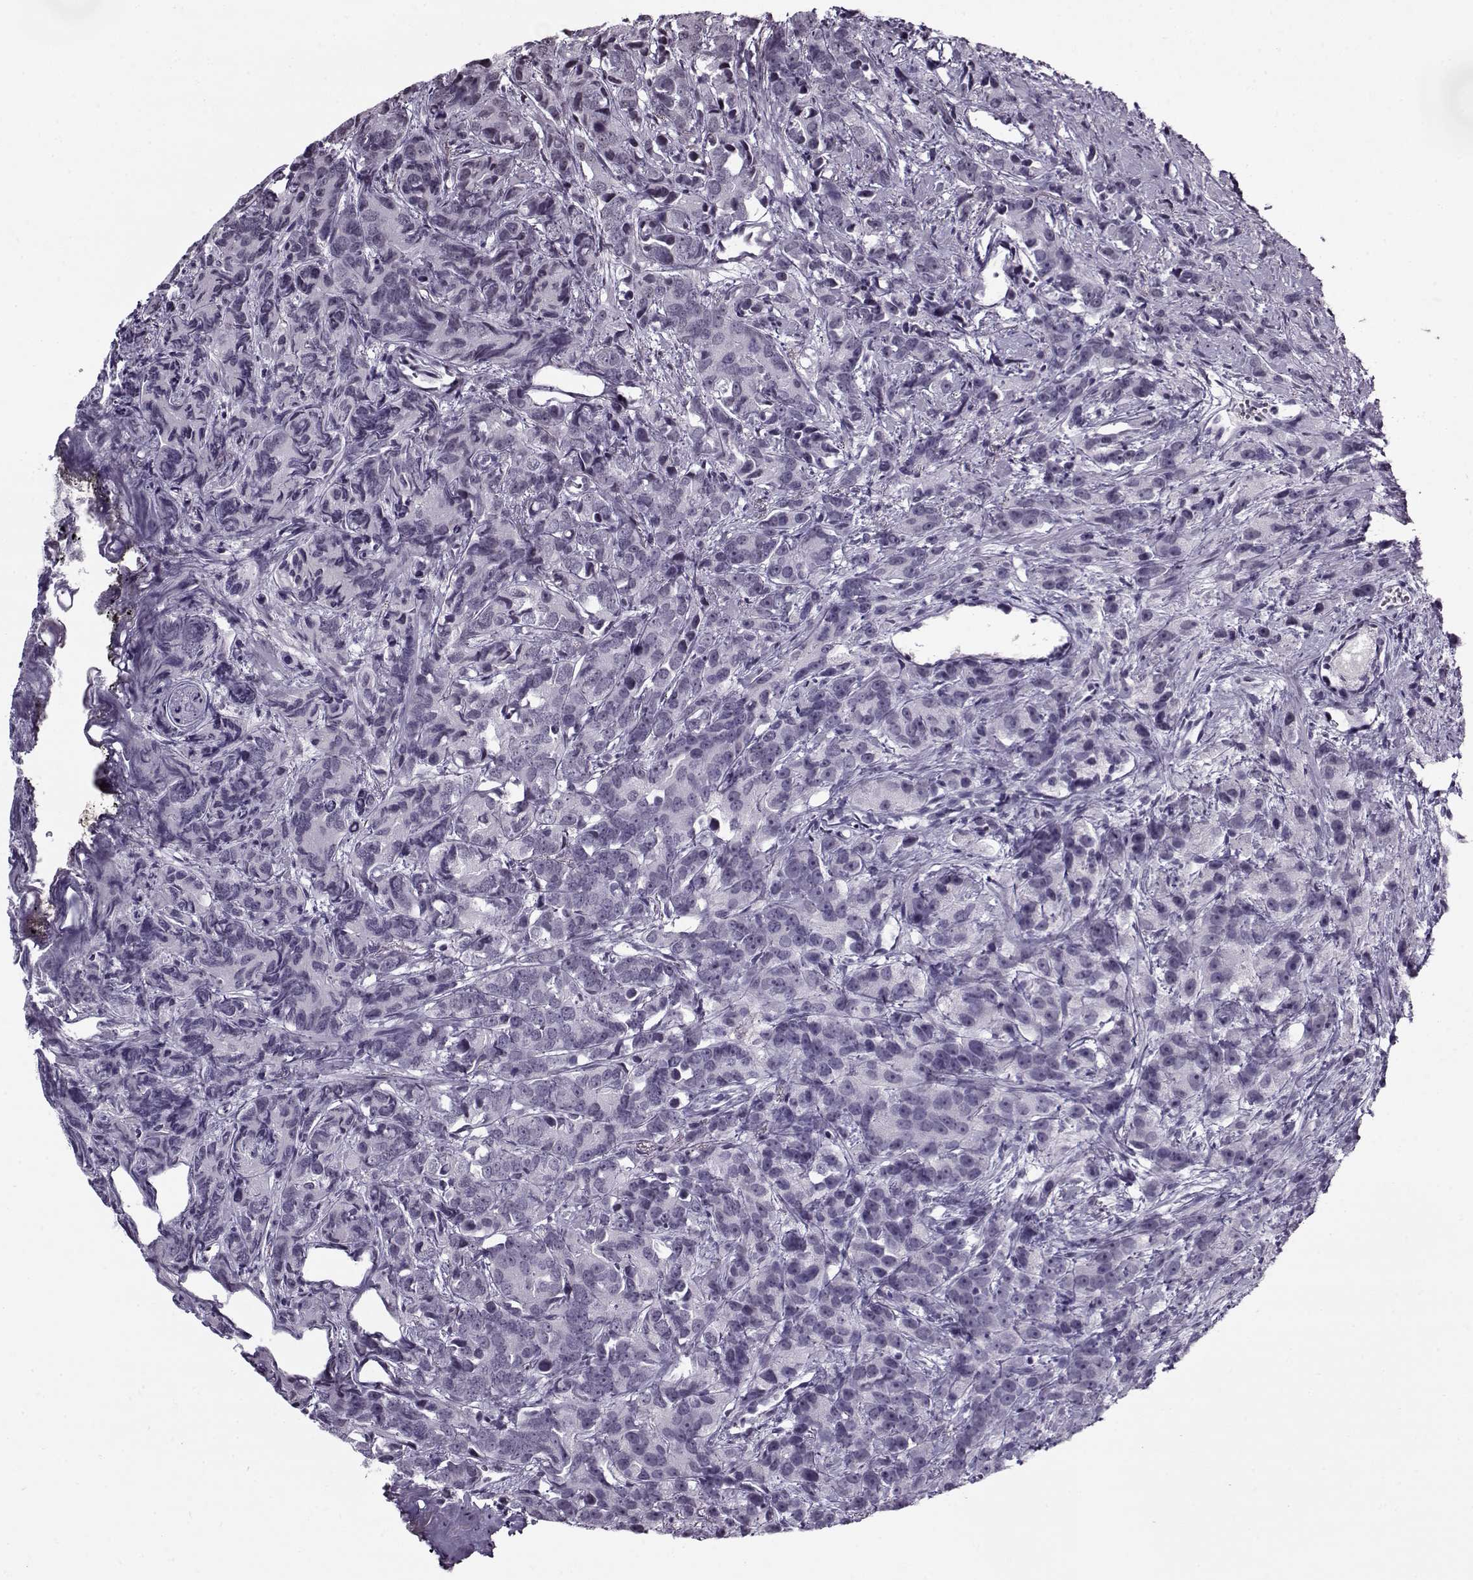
{"staining": {"intensity": "negative", "quantity": "none", "location": "none"}, "tissue": "prostate cancer", "cell_type": "Tumor cells", "image_type": "cancer", "snomed": [{"axis": "morphology", "description": "Adenocarcinoma, High grade"}, {"axis": "topography", "description": "Prostate"}], "caption": "Prostate high-grade adenocarcinoma was stained to show a protein in brown. There is no significant staining in tumor cells.", "gene": "PRMT8", "patient": {"sex": "male", "age": 90}}